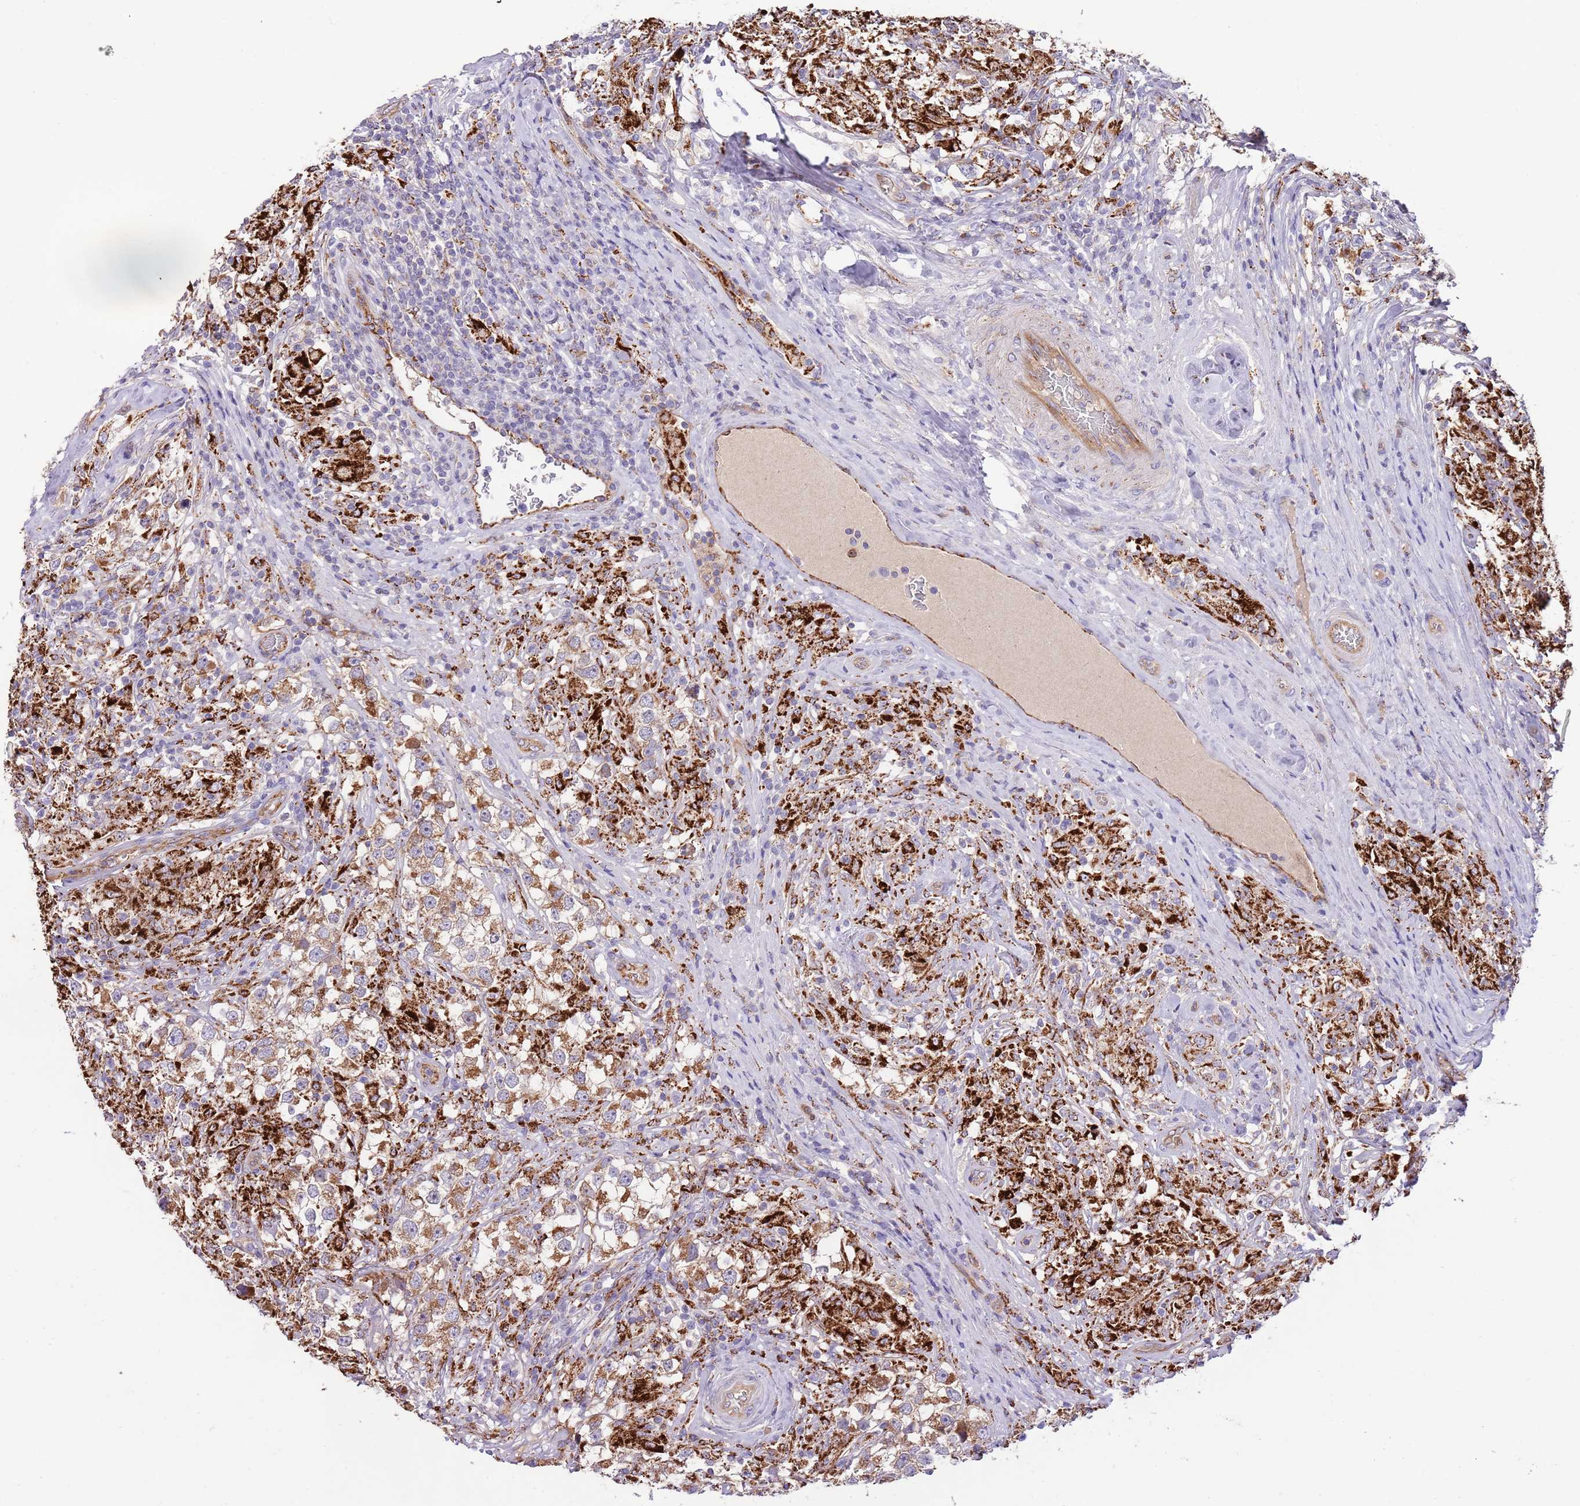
{"staining": {"intensity": "strong", "quantity": ">75%", "location": "cytoplasmic/membranous"}, "tissue": "testis cancer", "cell_type": "Tumor cells", "image_type": "cancer", "snomed": [{"axis": "morphology", "description": "Seminoma, NOS"}, {"axis": "topography", "description": "Testis"}], "caption": "Immunohistochemical staining of testis cancer (seminoma) shows strong cytoplasmic/membranous protein expression in approximately >75% of tumor cells.", "gene": "DOCK6", "patient": {"sex": "male", "age": 46}}